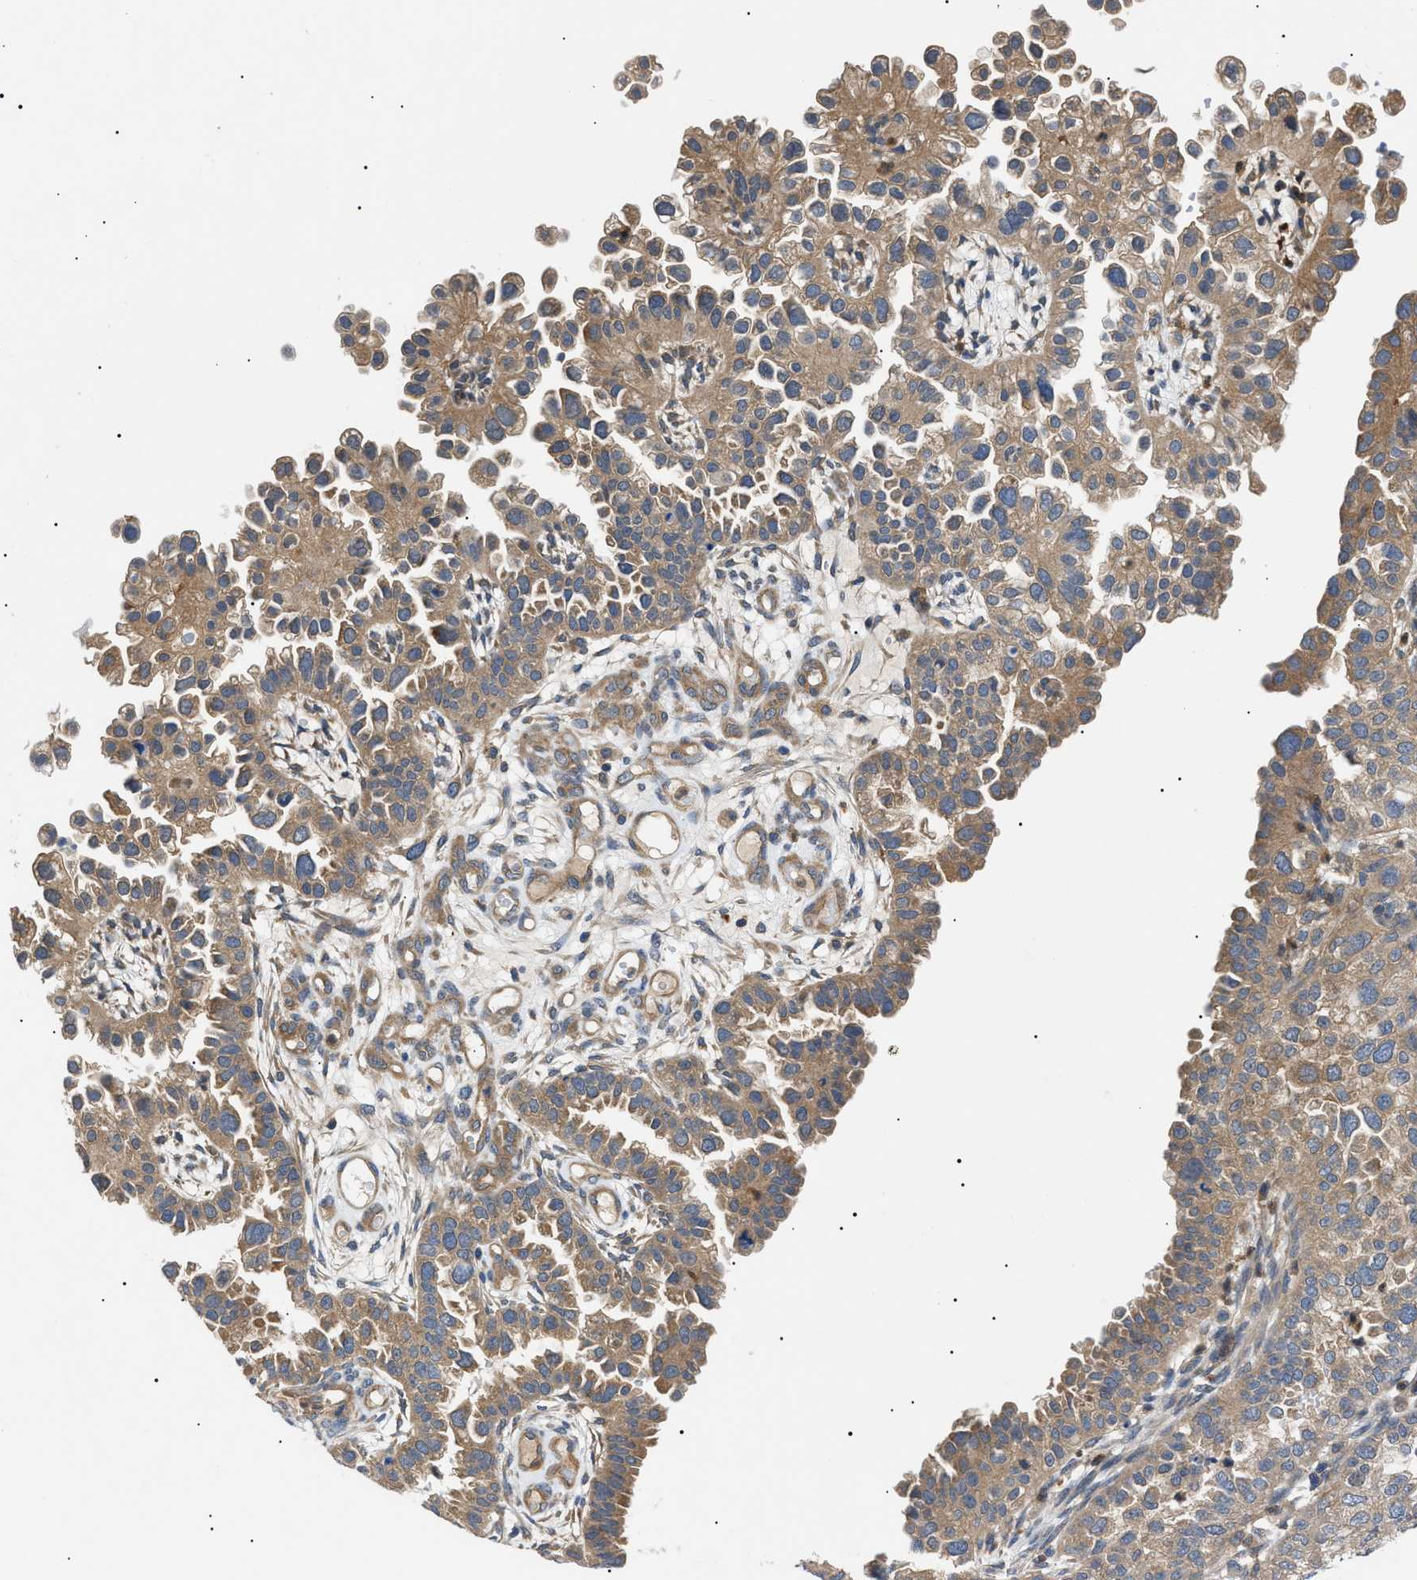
{"staining": {"intensity": "moderate", "quantity": ">75%", "location": "cytoplasmic/membranous"}, "tissue": "endometrial cancer", "cell_type": "Tumor cells", "image_type": "cancer", "snomed": [{"axis": "morphology", "description": "Adenocarcinoma, NOS"}, {"axis": "topography", "description": "Endometrium"}], "caption": "IHC of human endometrial cancer (adenocarcinoma) exhibits medium levels of moderate cytoplasmic/membranous staining in approximately >75% of tumor cells.", "gene": "RIPK1", "patient": {"sex": "female", "age": 85}}